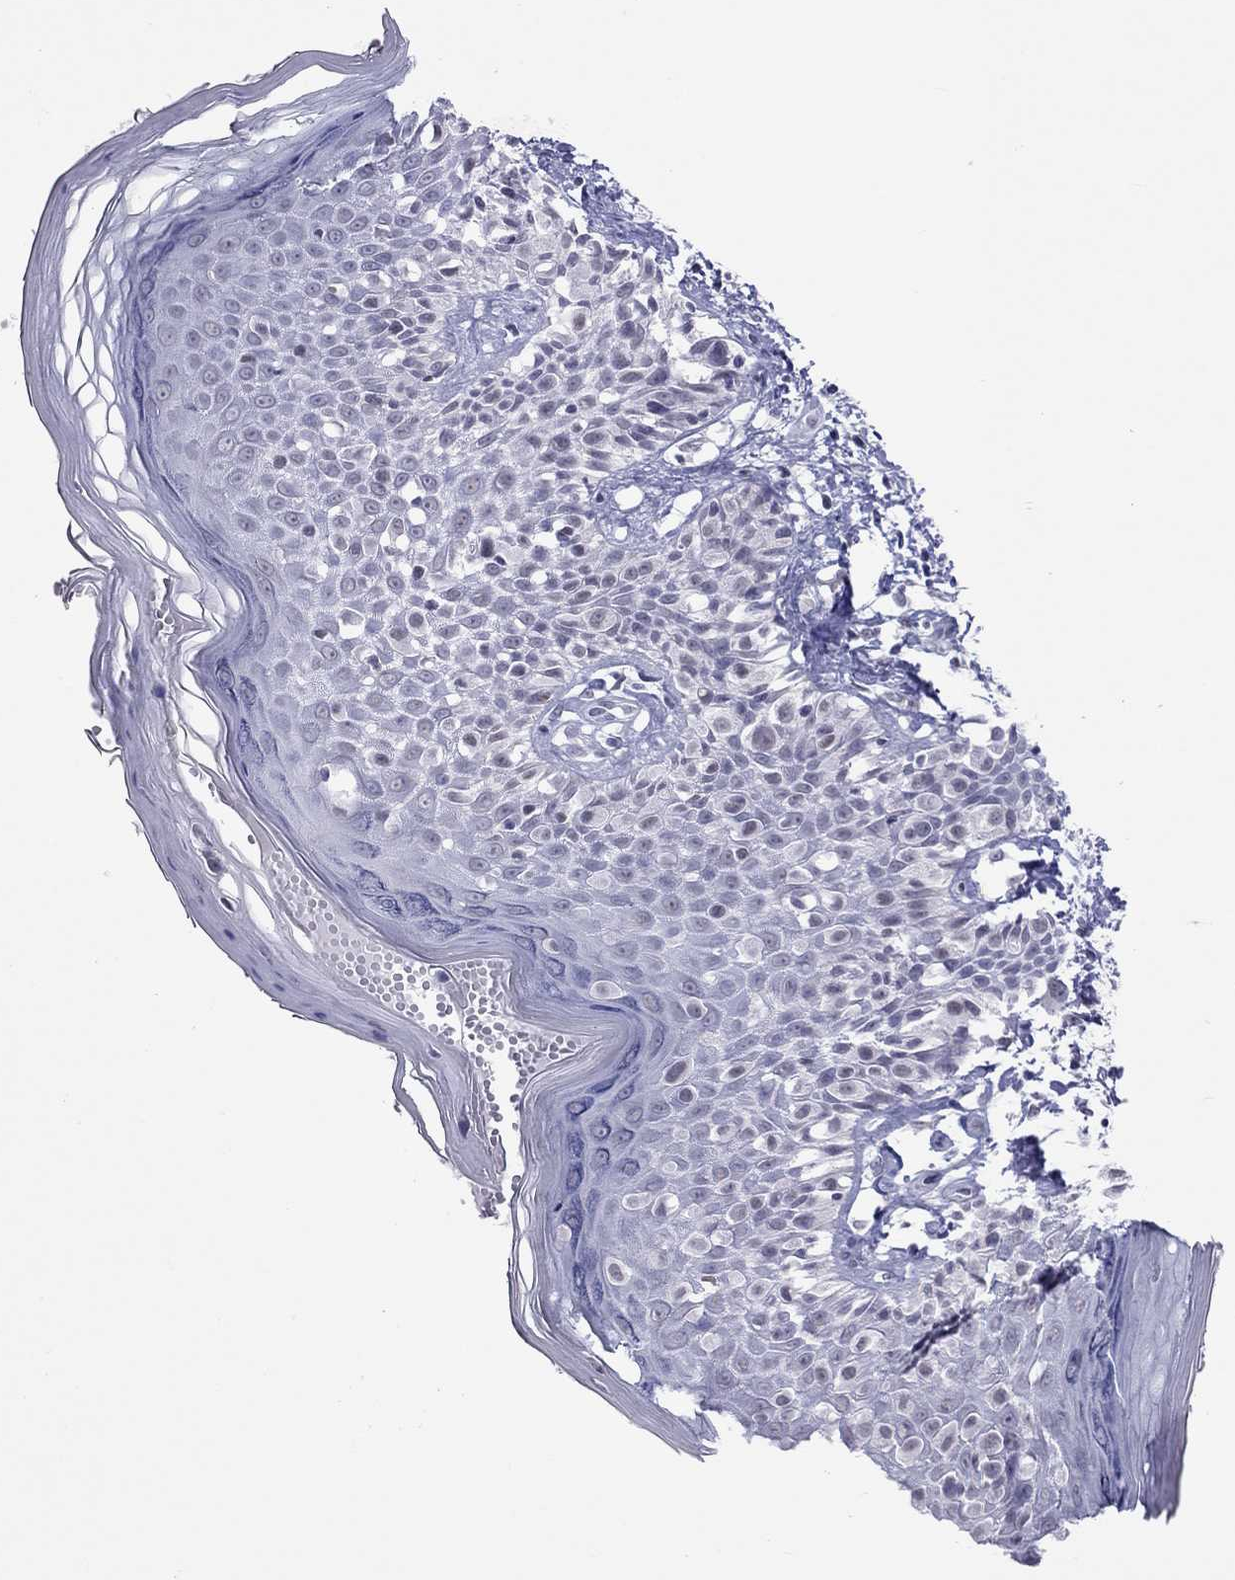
{"staining": {"intensity": "negative", "quantity": "none", "location": "none"}, "tissue": "melanoma", "cell_type": "Tumor cells", "image_type": "cancer", "snomed": [{"axis": "morphology", "description": "Malignant melanoma, NOS"}, {"axis": "topography", "description": "Skin"}], "caption": "Immunohistochemical staining of human melanoma shows no significant expression in tumor cells. (DAB (3,3'-diaminobenzidine) immunohistochemistry visualized using brightfield microscopy, high magnification).", "gene": "JHY", "patient": {"sex": "female", "age": 73}}